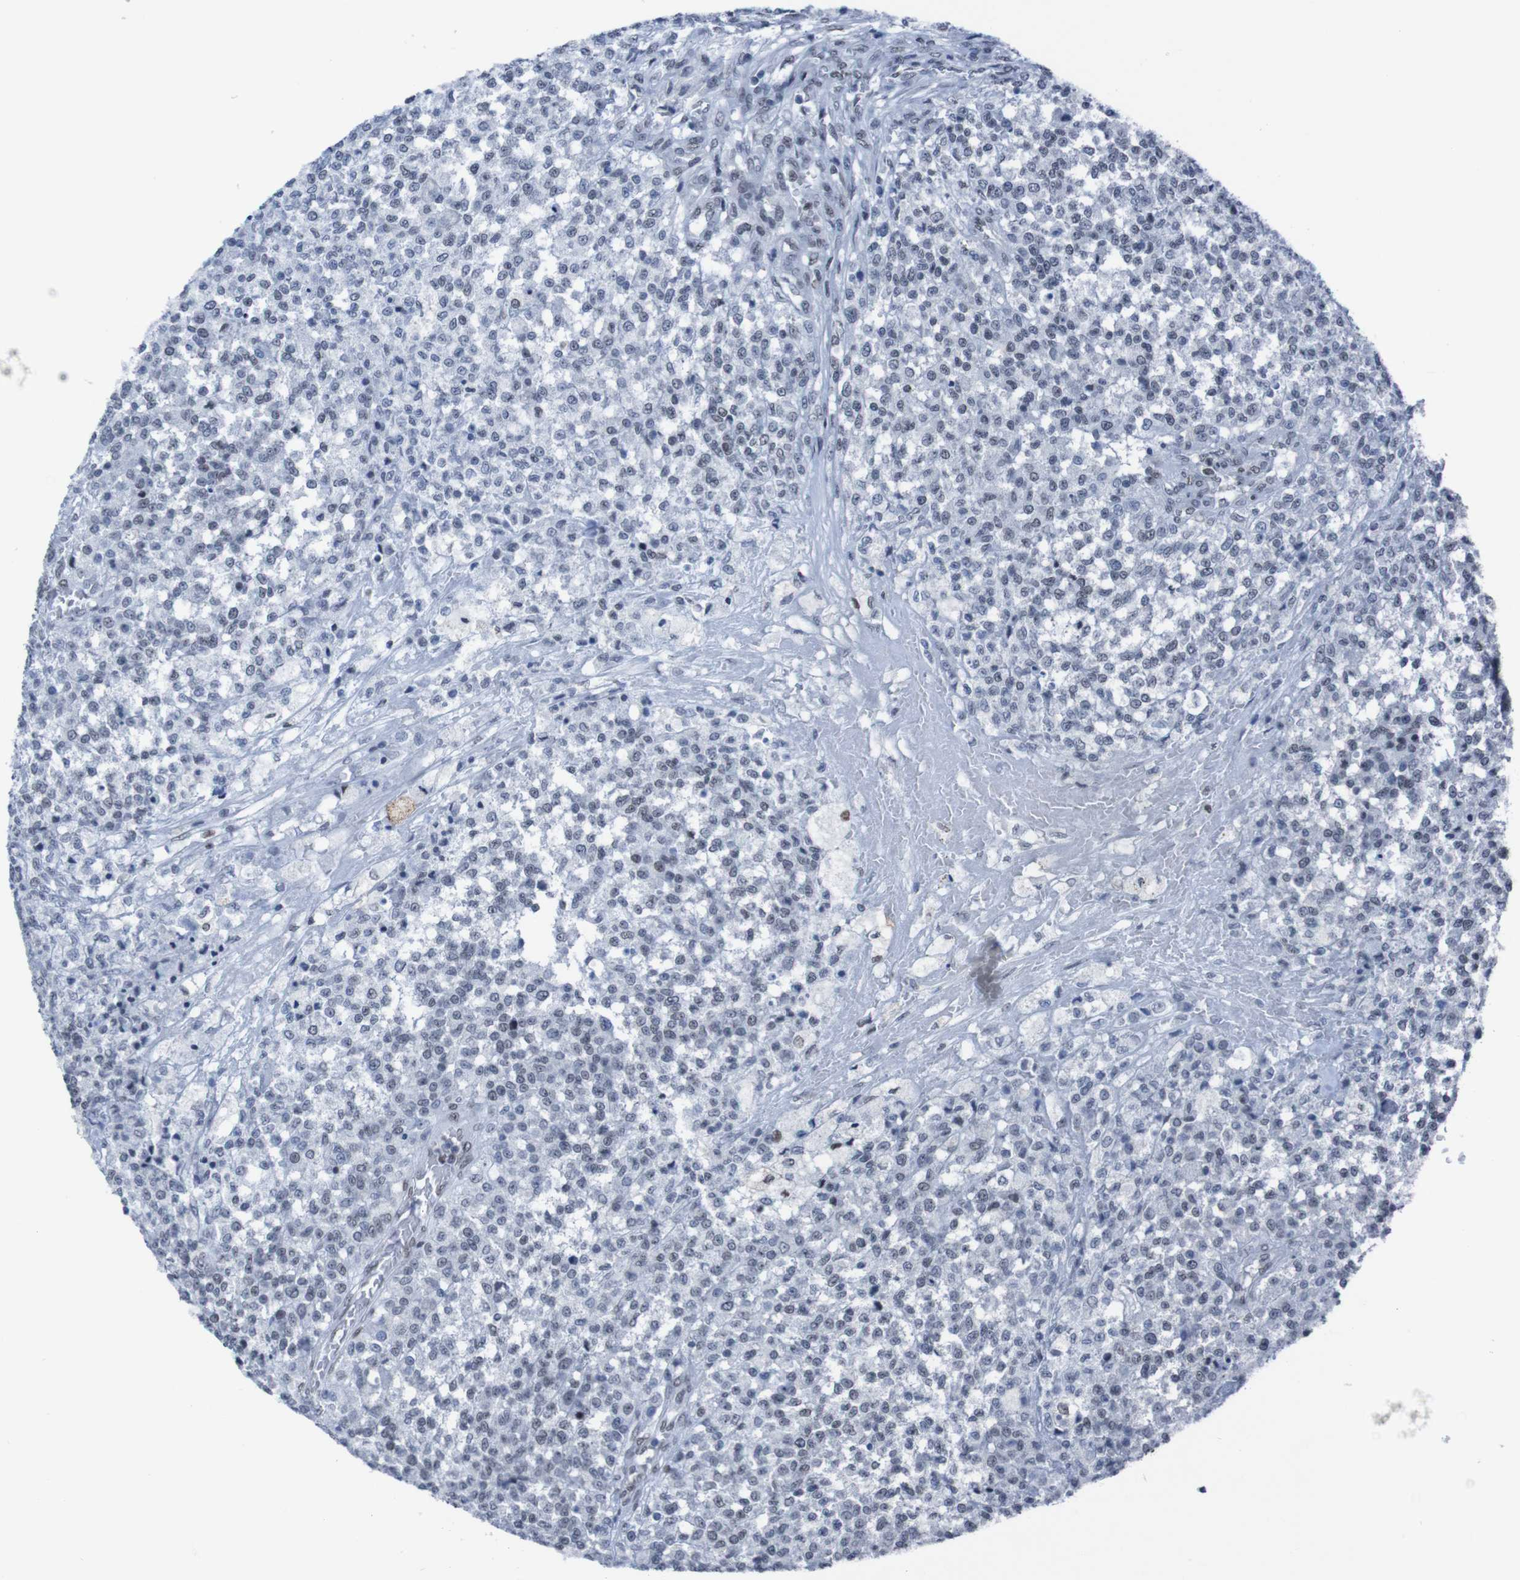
{"staining": {"intensity": "moderate", "quantity": "<25%", "location": "nuclear"}, "tissue": "testis cancer", "cell_type": "Tumor cells", "image_type": "cancer", "snomed": [{"axis": "morphology", "description": "Seminoma, NOS"}, {"axis": "topography", "description": "Testis"}], "caption": "Protein analysis of testis cancer tissue exhibits moderate nuclear expression in about <25% of tumor cells.", "gene": "PHF2", "patient": {"sex": "male", "age": 59}}